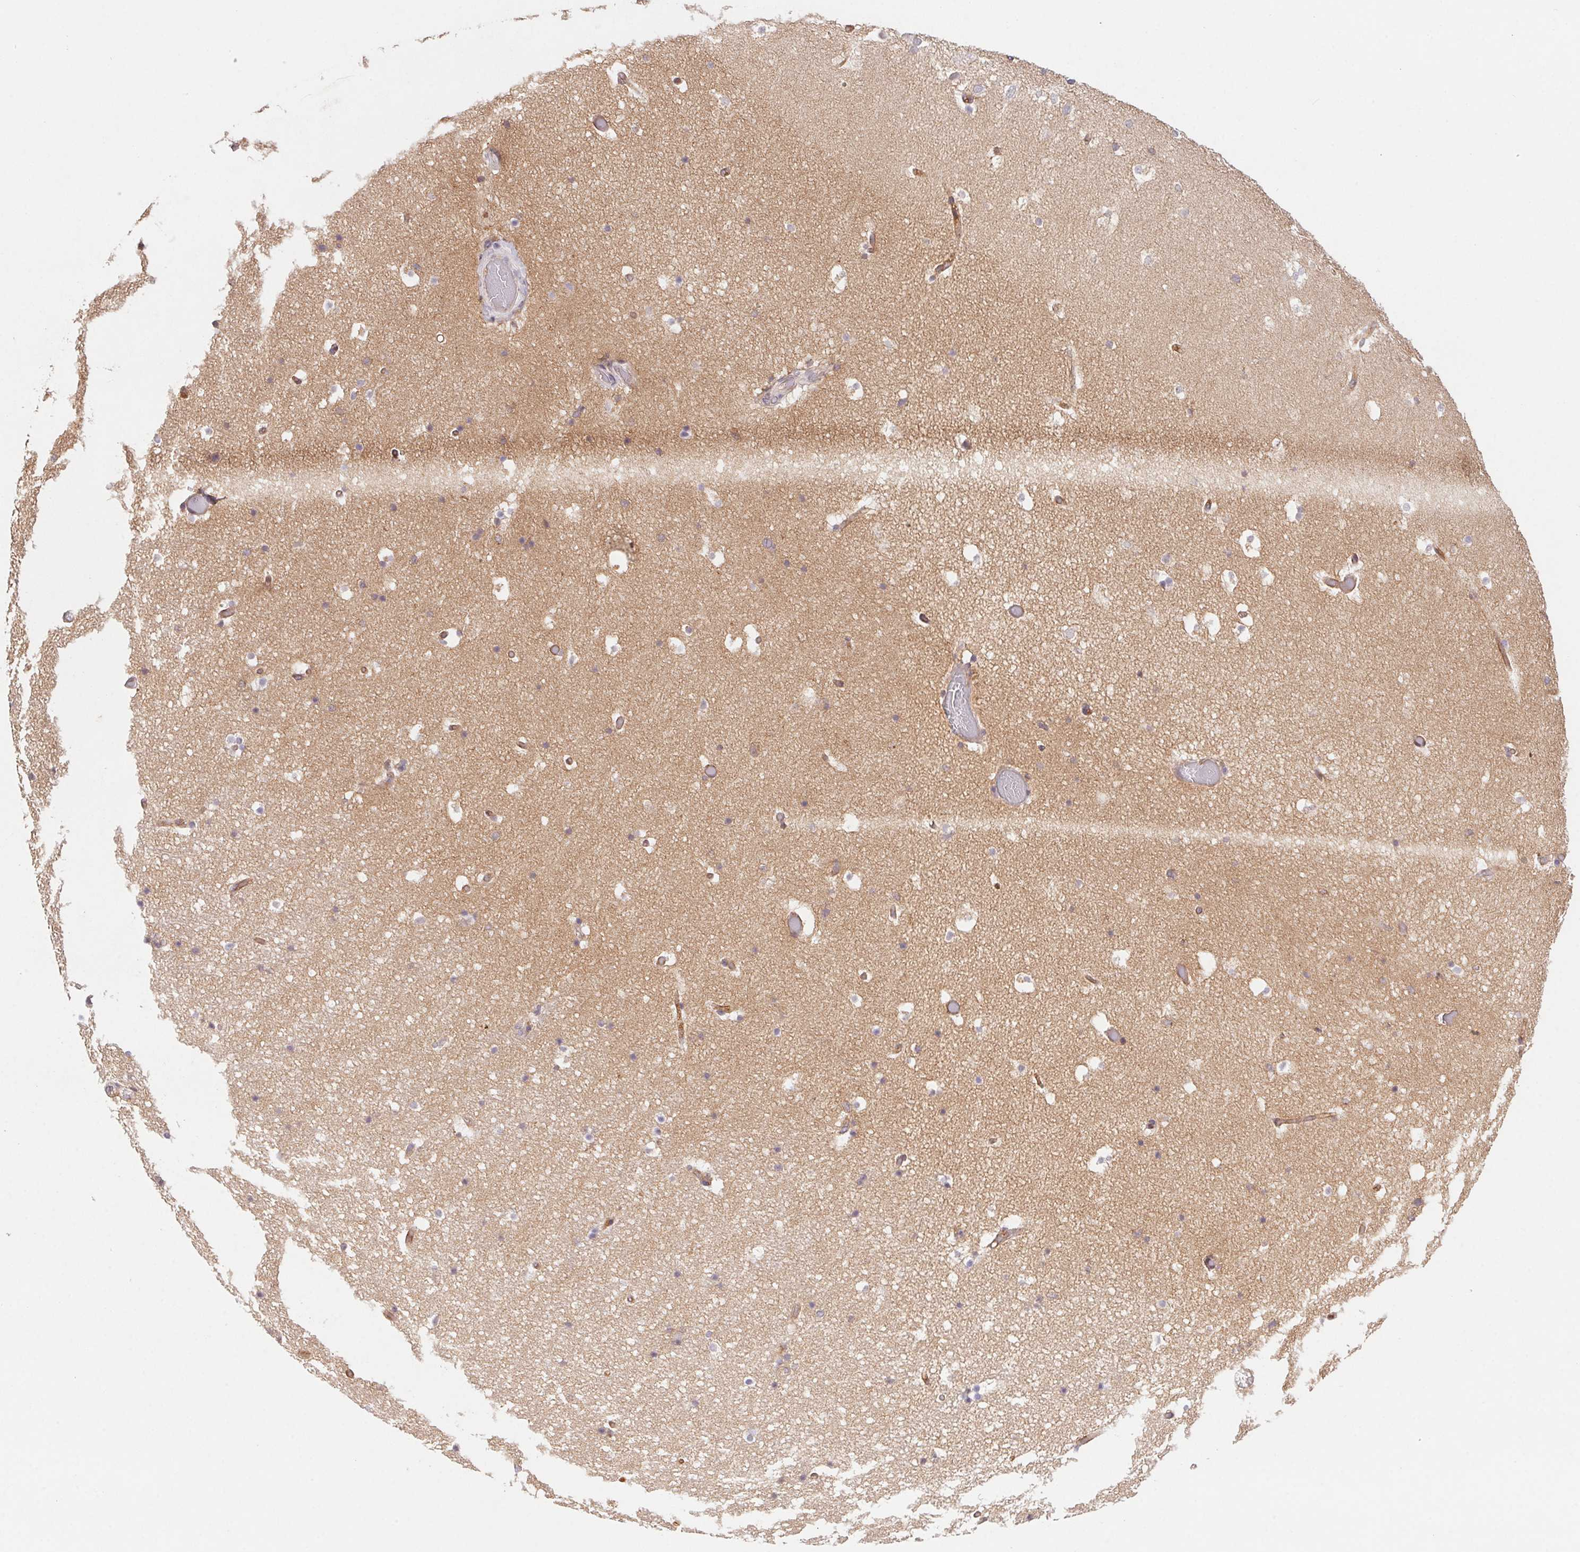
{"staining": {"intensity": "negative", "quantity": "none", "location": "none"}, "tissue": "hippocampus", "cell_type": "Glial cells", "image_type": "normal", "snomed": [{"axis": "morphology", "description": "Normal tissue, NOS"}, {"axis": "topography", "description": "Hippocampus"}], "caption": "The photomicrograph exhibits no staining of glial cells in unremarkable hippocampus. (DAB immunohistochemistry, high magnification).", "gene": "SLC52A2", "patient": {"sex": "male", "age": 26}}